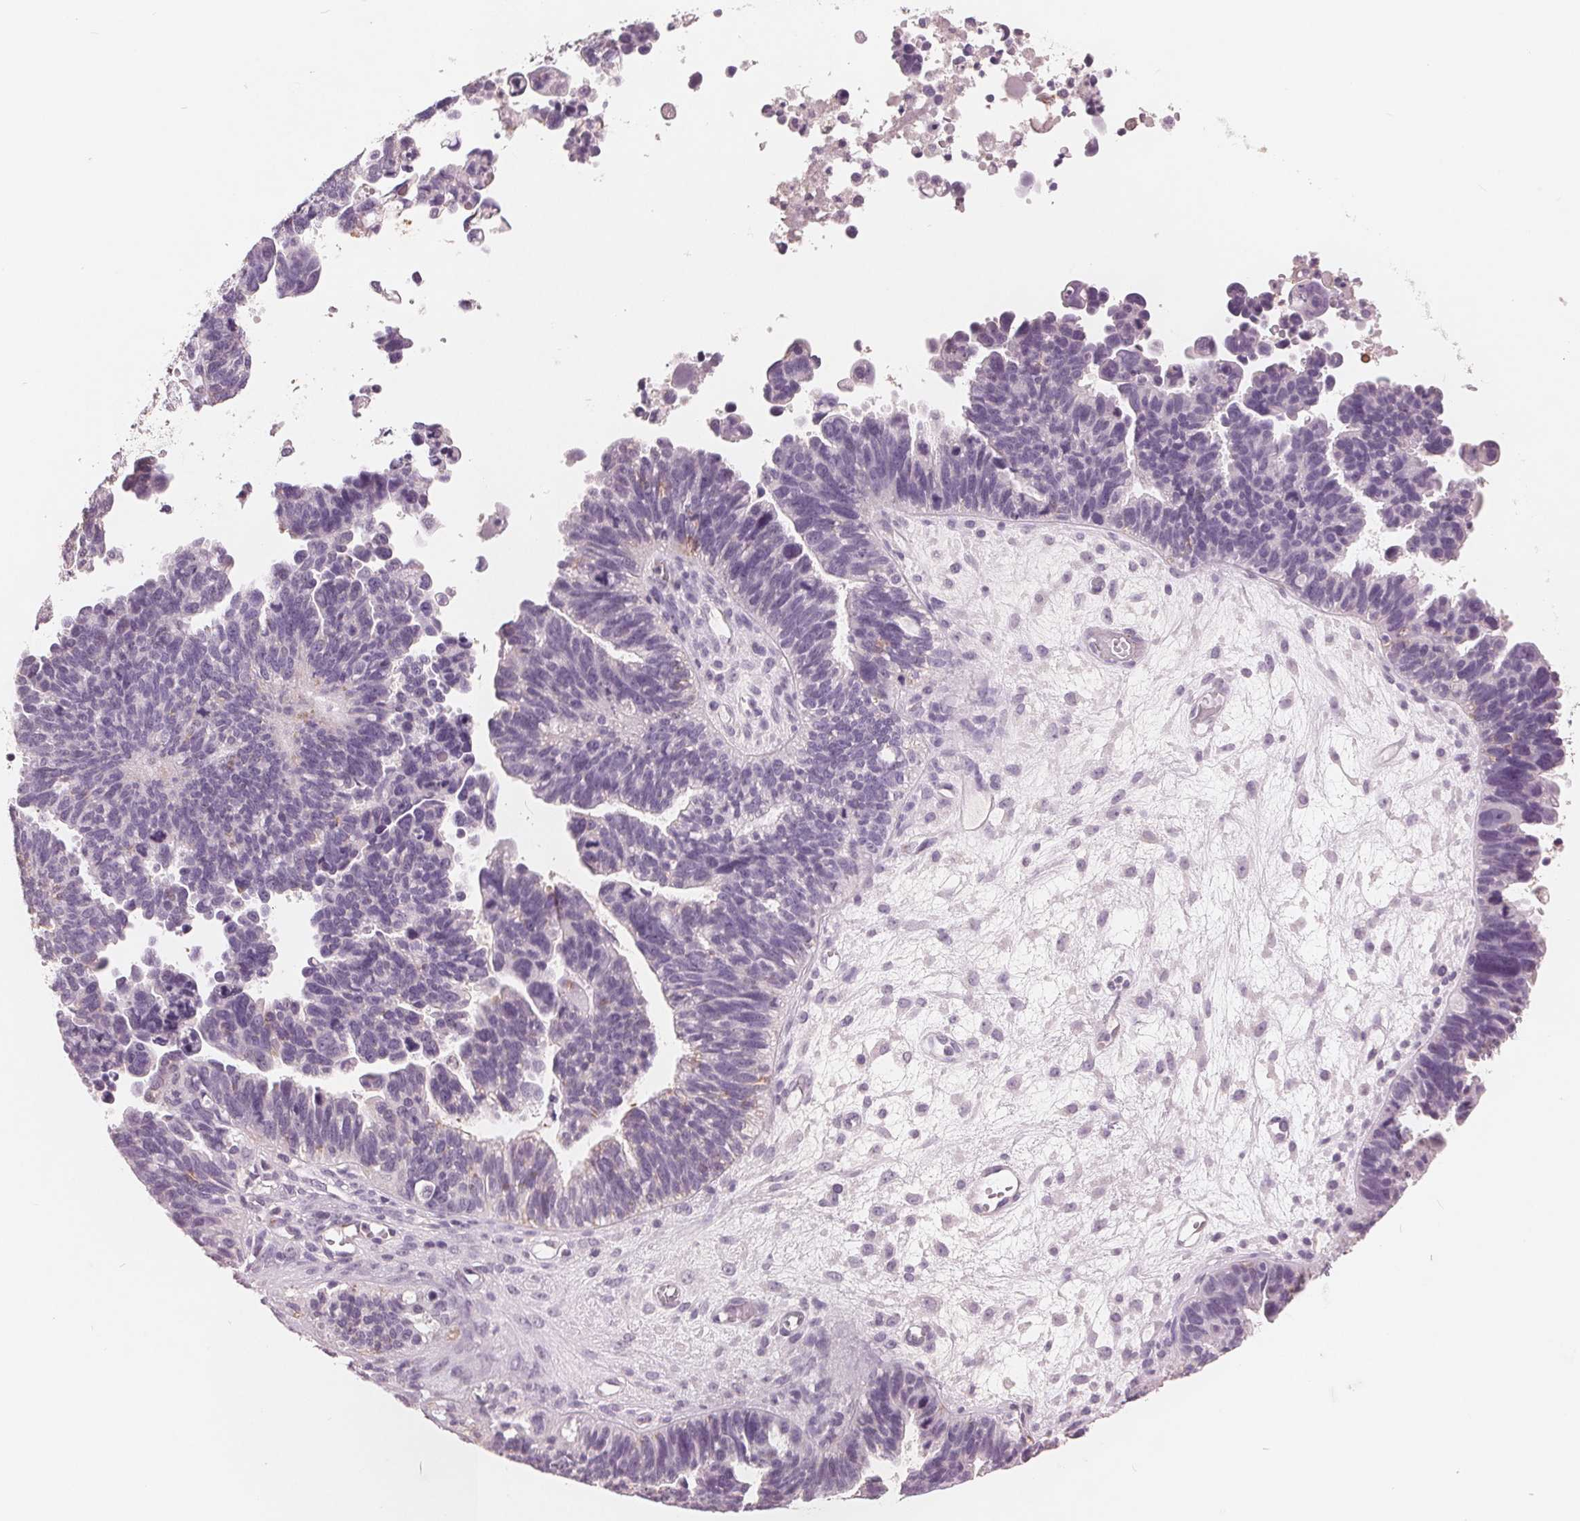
{"staining": {"intensity": "negative", "quantity": "none", "location": "none"}, "tissue": "ovarian cancer", "cell_type": "Tumor cells", "image_type": "cancer", "snomed": [{"axis": "morphology", "description": "Cystadenocarcinoma, serous, NOS"}, {"axis": "topography", "description": "Ovary"}], "caption": "Protein analysis of ovarian cancer displays no significant positivity in tumor cells.", "gene": "PTPN14", "patient": {"sex": "female", "age": 60}}